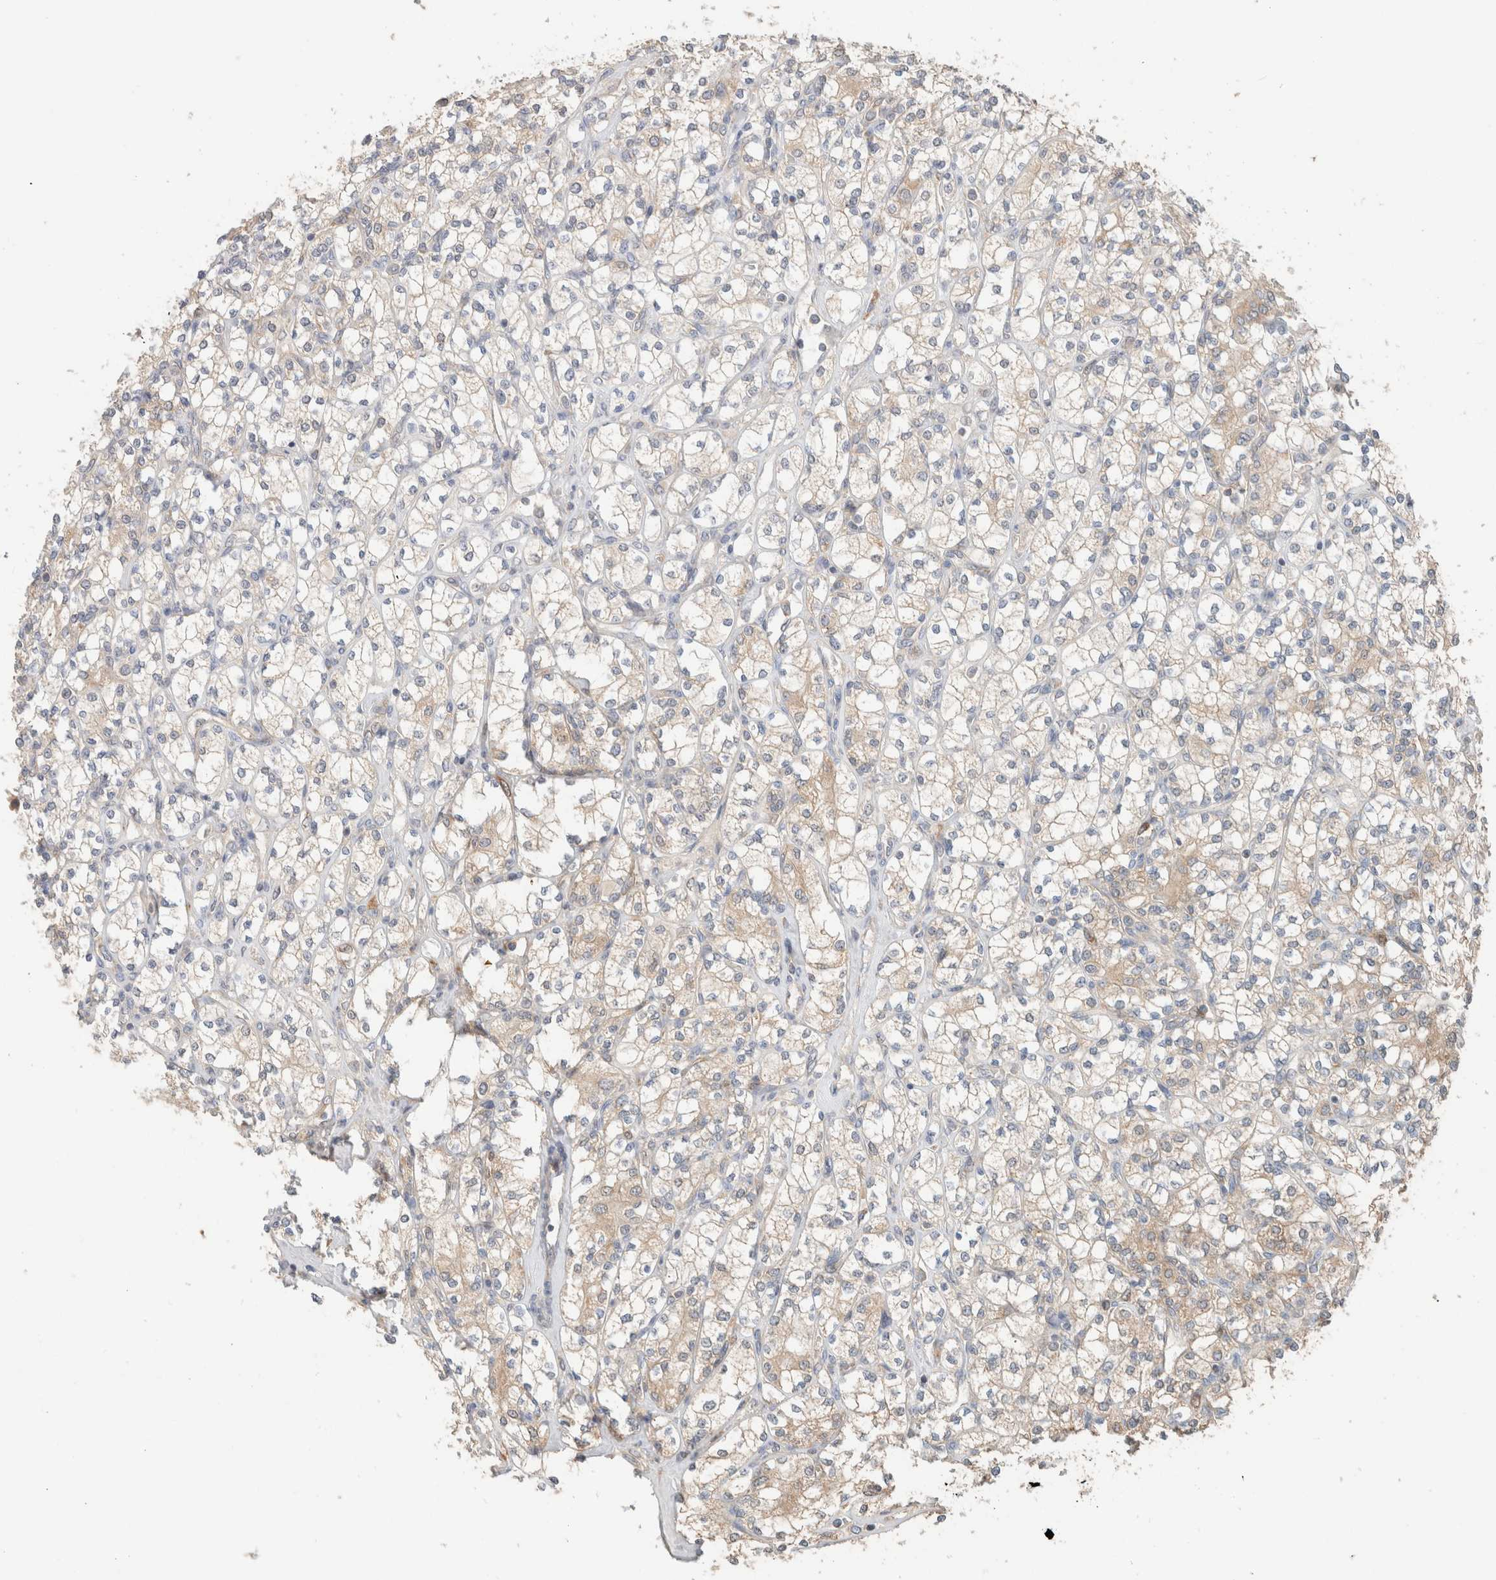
{"staining": {"intensity": "weak", "quantity": "<25%", "location": "cytoplasmic/membranous"}, "tissue": "renal cancer", "cell_type": "Tumor cells", "image_type": "cancer", "snomed": [{"axis": "morphology", "description": "Adenocarcinoma, NOS"}, {"axis": "topography", "description": "Kidney"}], "caption": "IHC of adenocarcinoma (renal) demonstrates no positivity in tumor cells.", "gene": "CA13", "patient": {"sex": "male", "age": 77}}